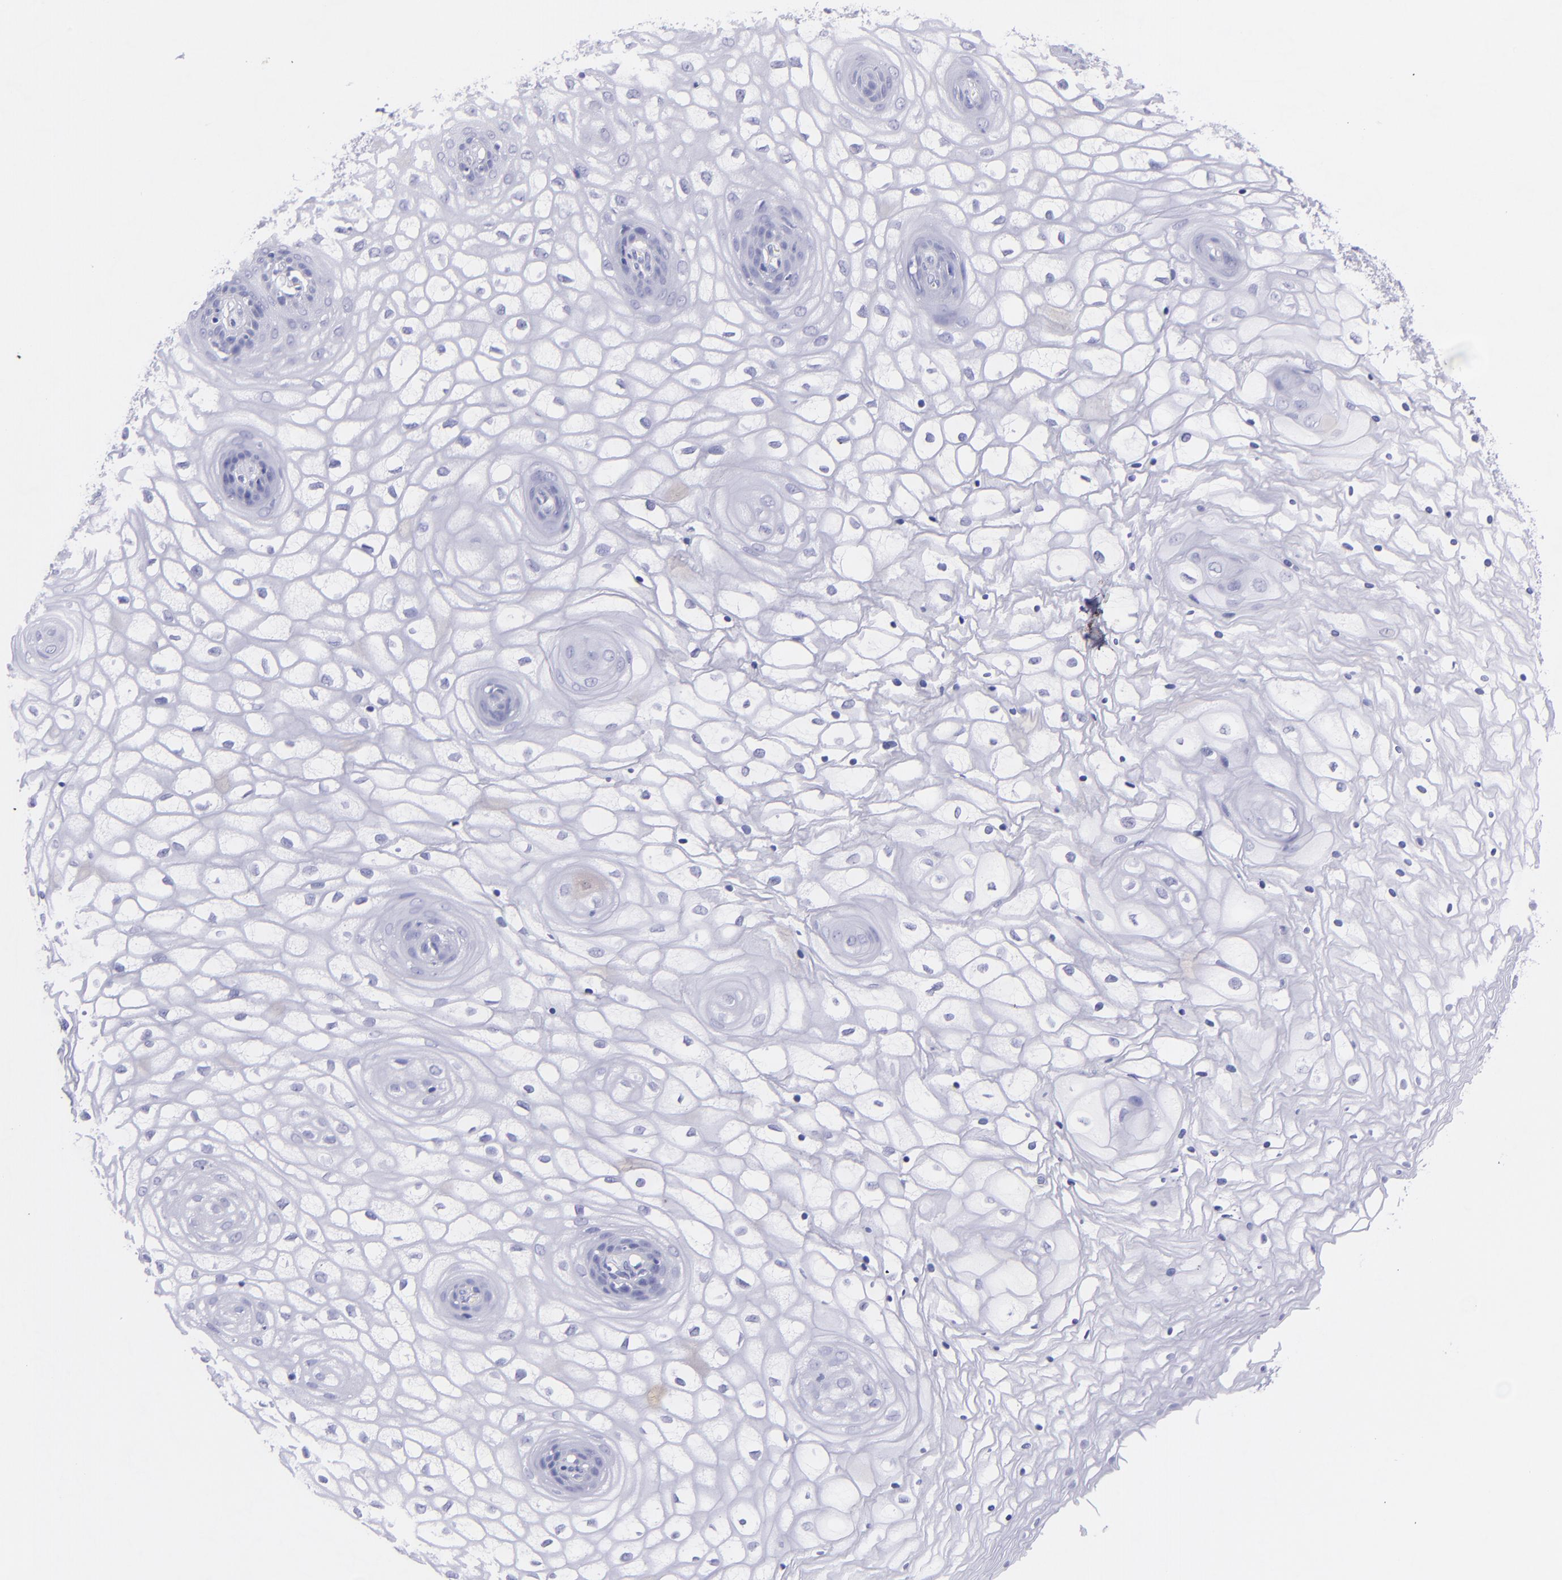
{"staining": {"intensity": "negative", "quantity": "none", "location": "none"}, "tissue": "vagina", "cell_type": "Squamous epithelial cells", "image_type": "normal", "snomed": [{"axis": "morphology", "description": "Normal tissue, NOS"}, {"axis": "topography", "description": "Vagina"}], "caption": "Immunohistochemistry histopathology image of normal human vagina stained for a protein (brown), which reveals no expression in squamous epithelial cells.", "gene": "CNP", "patient": {"sex": "female", "age": 34}}